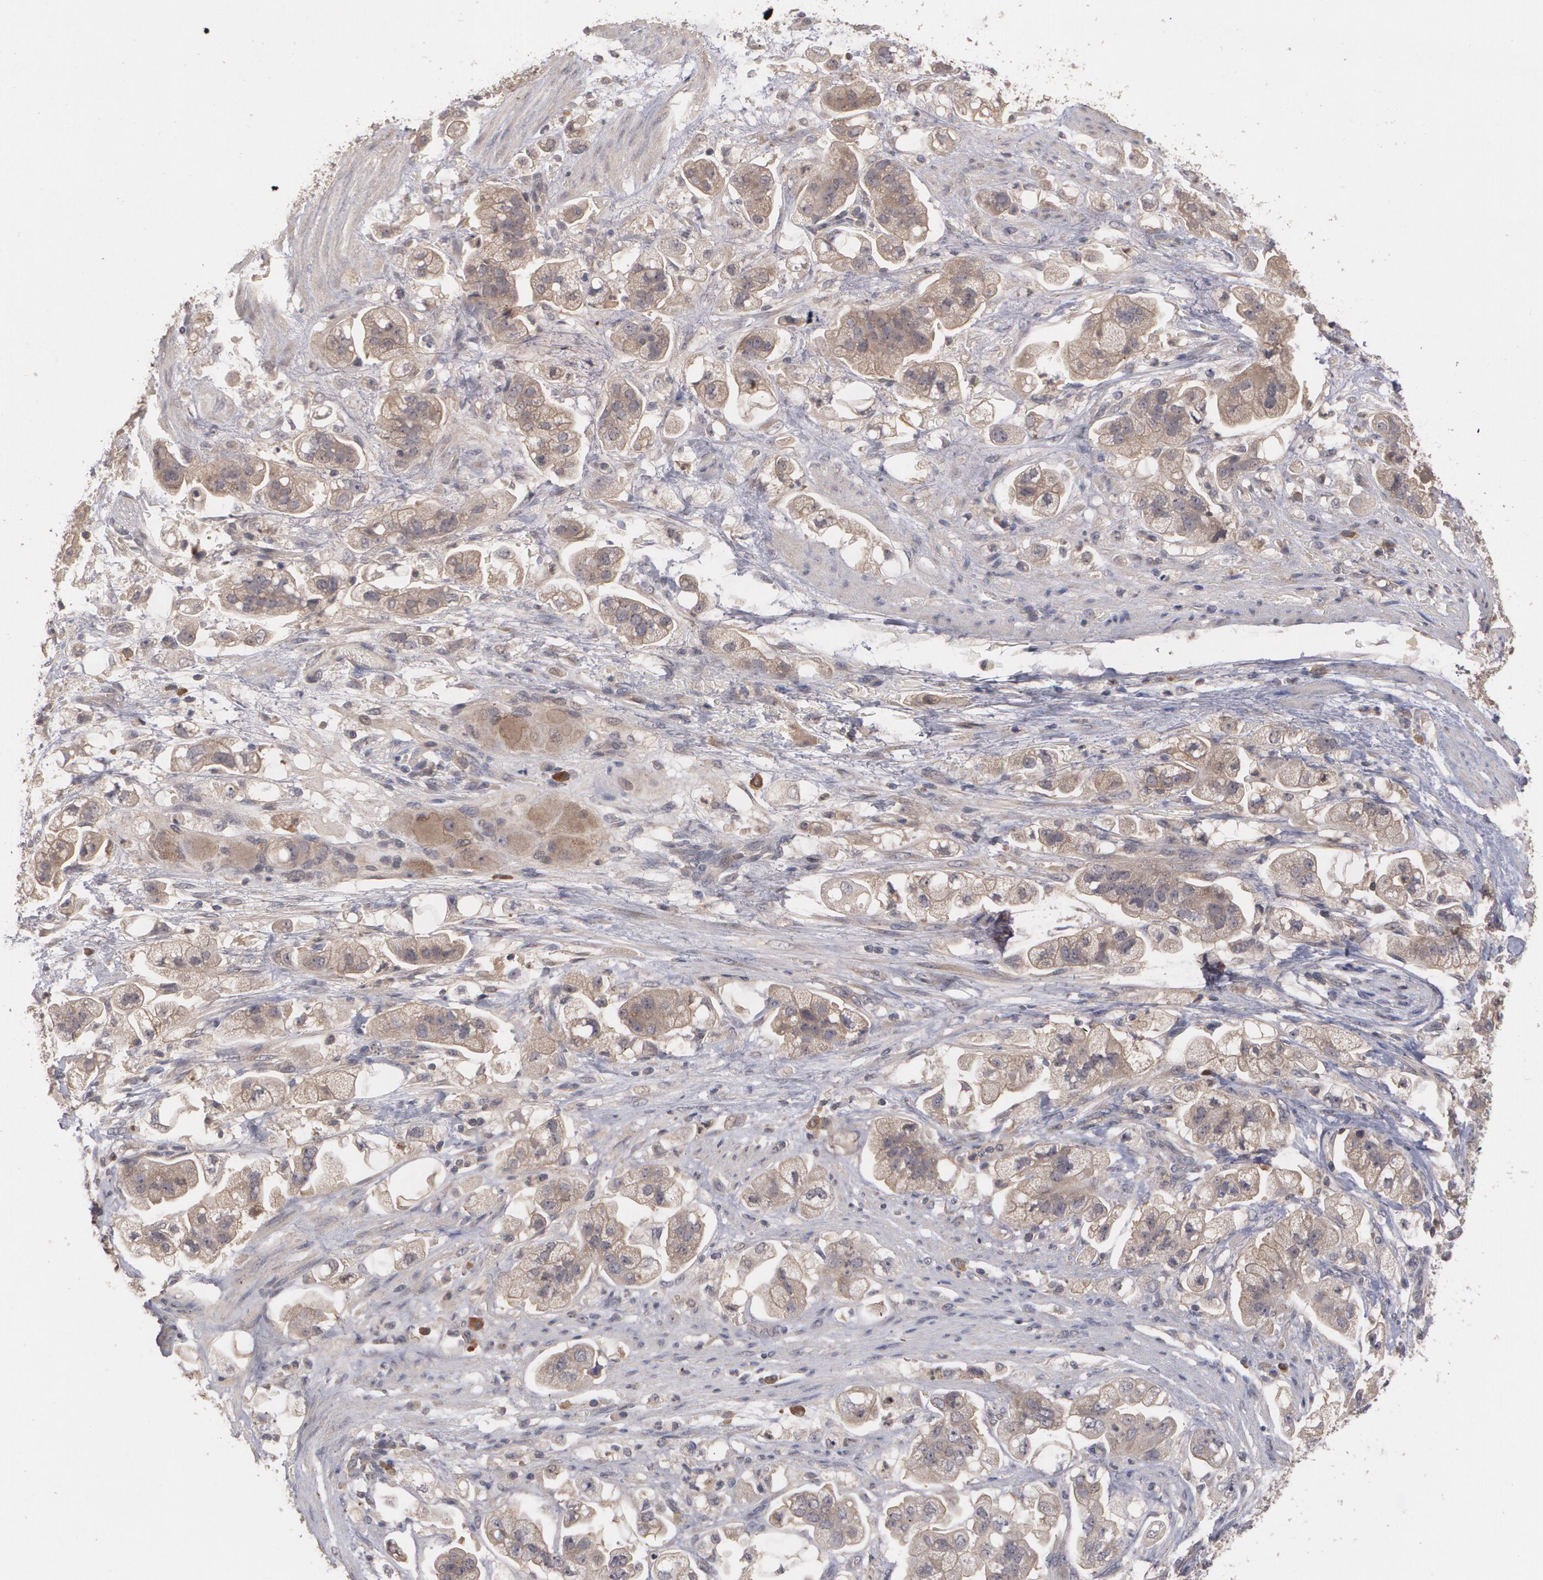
{"staining": {"intensity": "moderate", "quantity": ">75%", "location": "cytoplasmic/membranous"}, "tissue": "stomach cancer", "cell_type": "Tumor cells", "image_type": "cancer", "snomed": [{"axis": "morphology", "description": "Adenocarcinoma, NOS"}, {"axis": "topography", "description": "Stomach"}], "caption": "Immunohistochemical staining of human stomach adenocarcinoma displays medium levels of moderate cytoplasmic/membranous protein expression in approximately >75% of tumor cells.", "gene": "ARF6", "patient": {"sex": "male", "age": 62}}